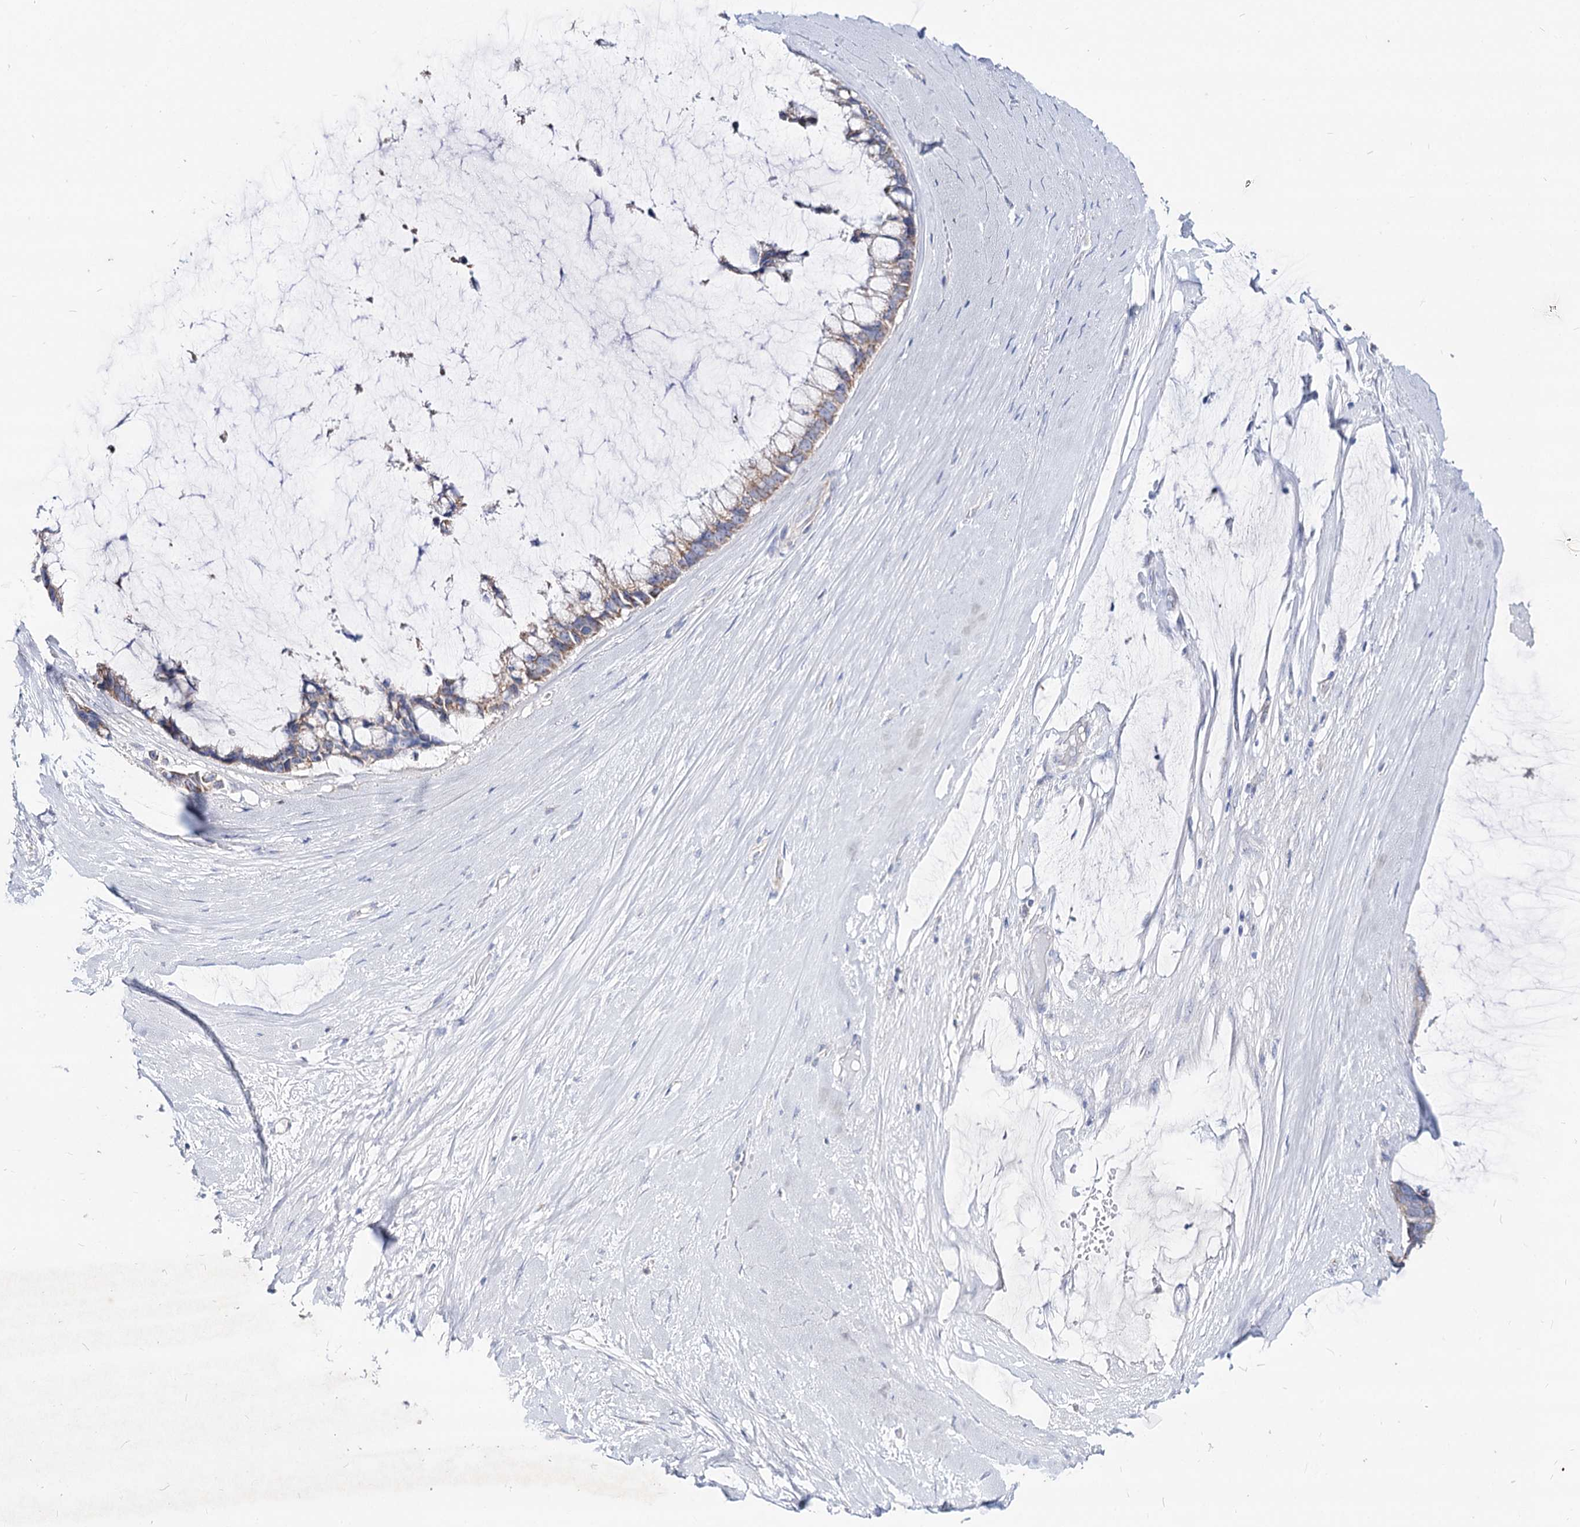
{"staining": {"intensity": "moderate", "quantity": ">75%", "location": "cytoplasmic/membranous"}, "tissue": "ovarian cancer", "cell_type": "Tumor cells", "image_type": "cancer", "snomed": [{"axis": "morphology", "description": "Cystadenocarcinoma, mucinous, NOS"}, {"axis": "topography", "description": "Ovary"}], "caption": "This histopathology image exhibits immunohistochemistry (IHC) staining of ovarian cancer, with medium moderate cytoplasmic/membranous expression in approximately >75% of tumor cells.", "gene": "MCCC2", "patient": {"sex": "female", "age": 39}}